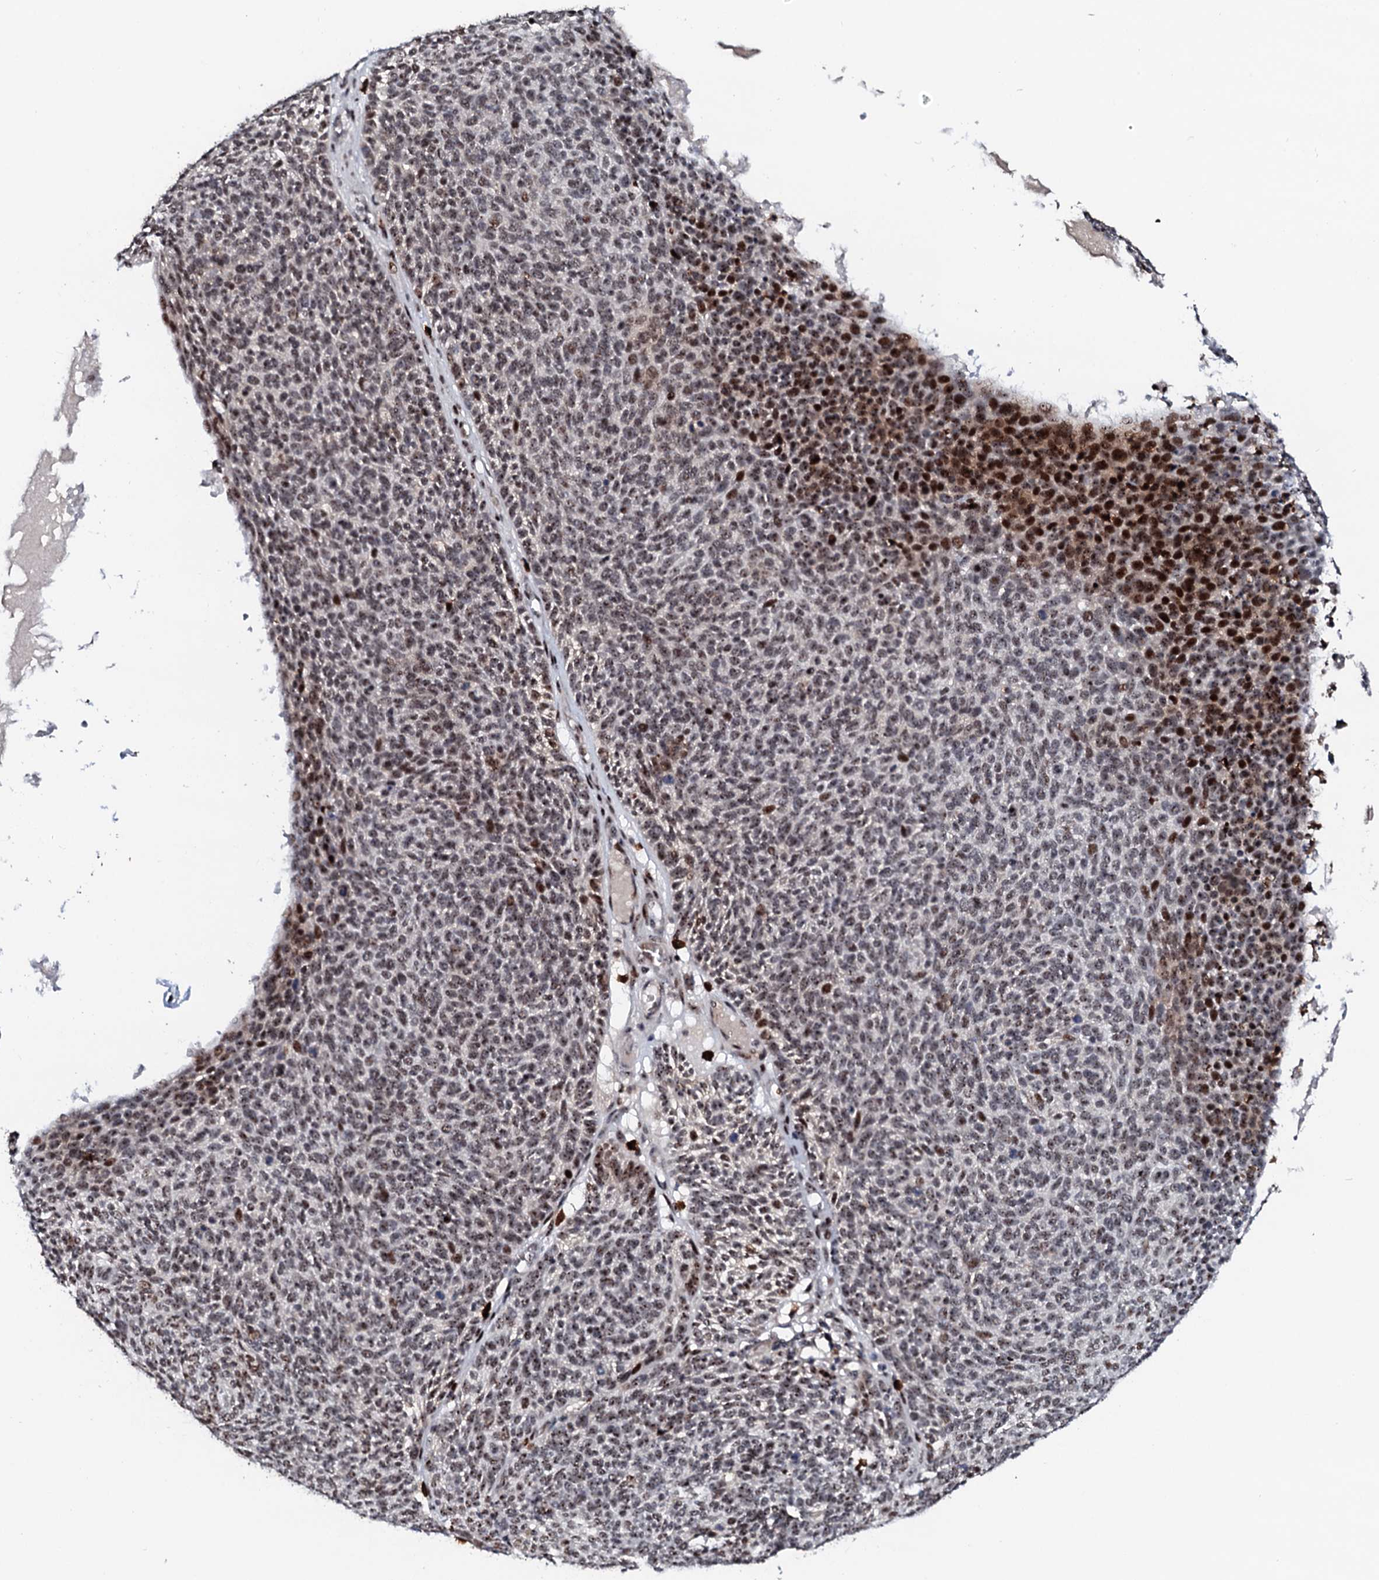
{"staining": {"intensity": "moderate", "quantity": ">75%", "location": "nuclear"}, "tissue": "skin cancer", "cell_type": "Tumor cells", "image_type": "cancer", "snomed": [{"axis": "morphology", "description": "Squamous cell carcinoma, NOS"}, {"axis": "topography", "description": "Skin"}], "caption": "A micrograph of human squamous cell carcinoma (skin) stained for a protein demonstrates moderate nuclear brown staining in tumor cells. (Brightfield microscopy of DAB IHC at high magnification).", "gene": "NEUROG3", "patient": {"sex": "female", "age": 90}}